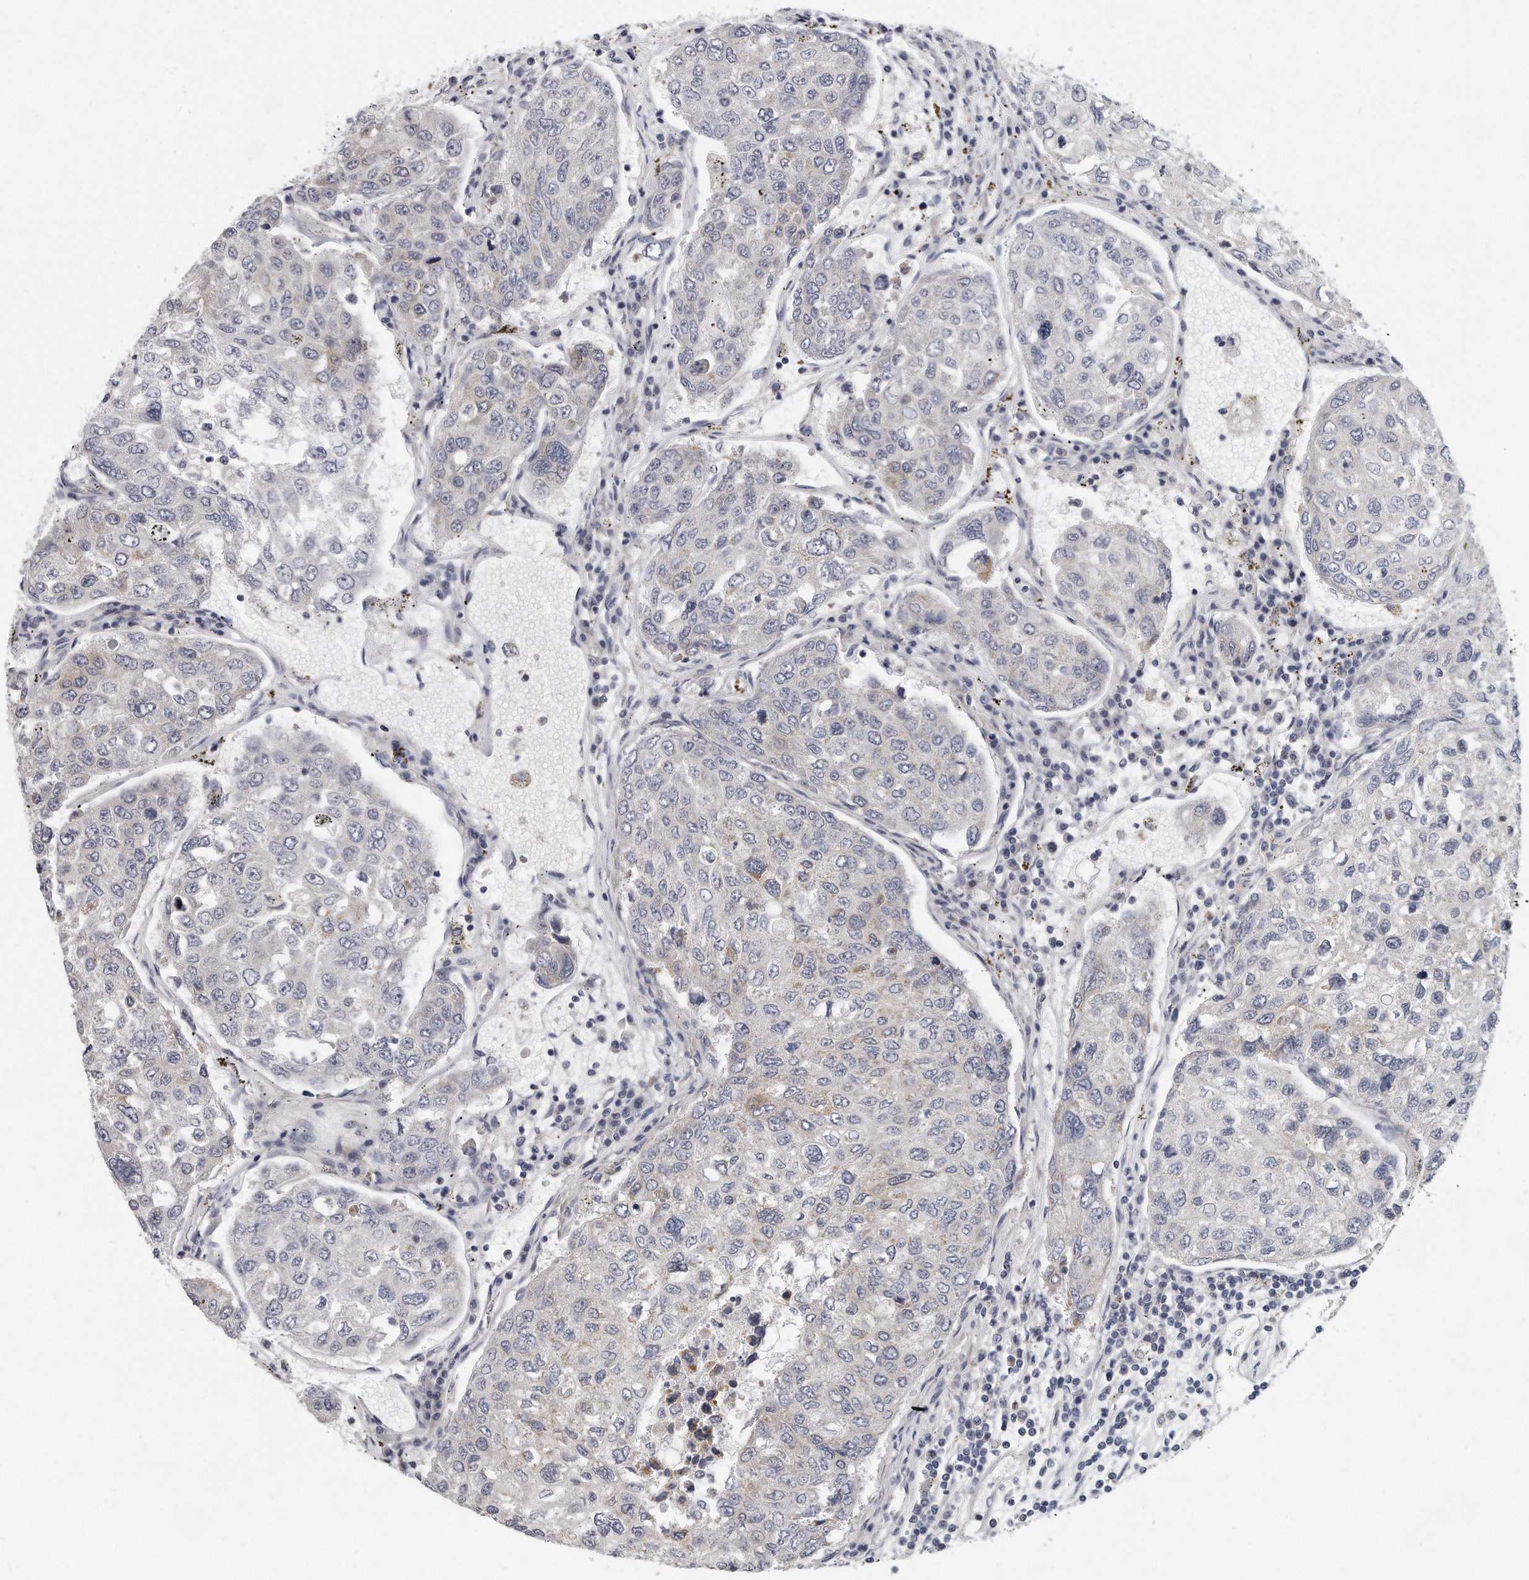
{"staining": {"intensity": "negative", "quantity": "none", "location": "none"}, "tissue": "urothelial cancer", "cell_type": "Tumor cells", "image_type": "cancer", "snomed": [{"axis": "morphology", "description": "Urothelial carcinoma, High grade"}, {"axis": "topography", "description": "Lymph node"}, {"axis": "topography", "description": "Urinary bladder"}], "caption": "Tumor cells show no significant protein expression in high-grade urothelial carcinoma.", "gene": "PLEKHA6", "patient": {"sex": "male", "age": 51}}